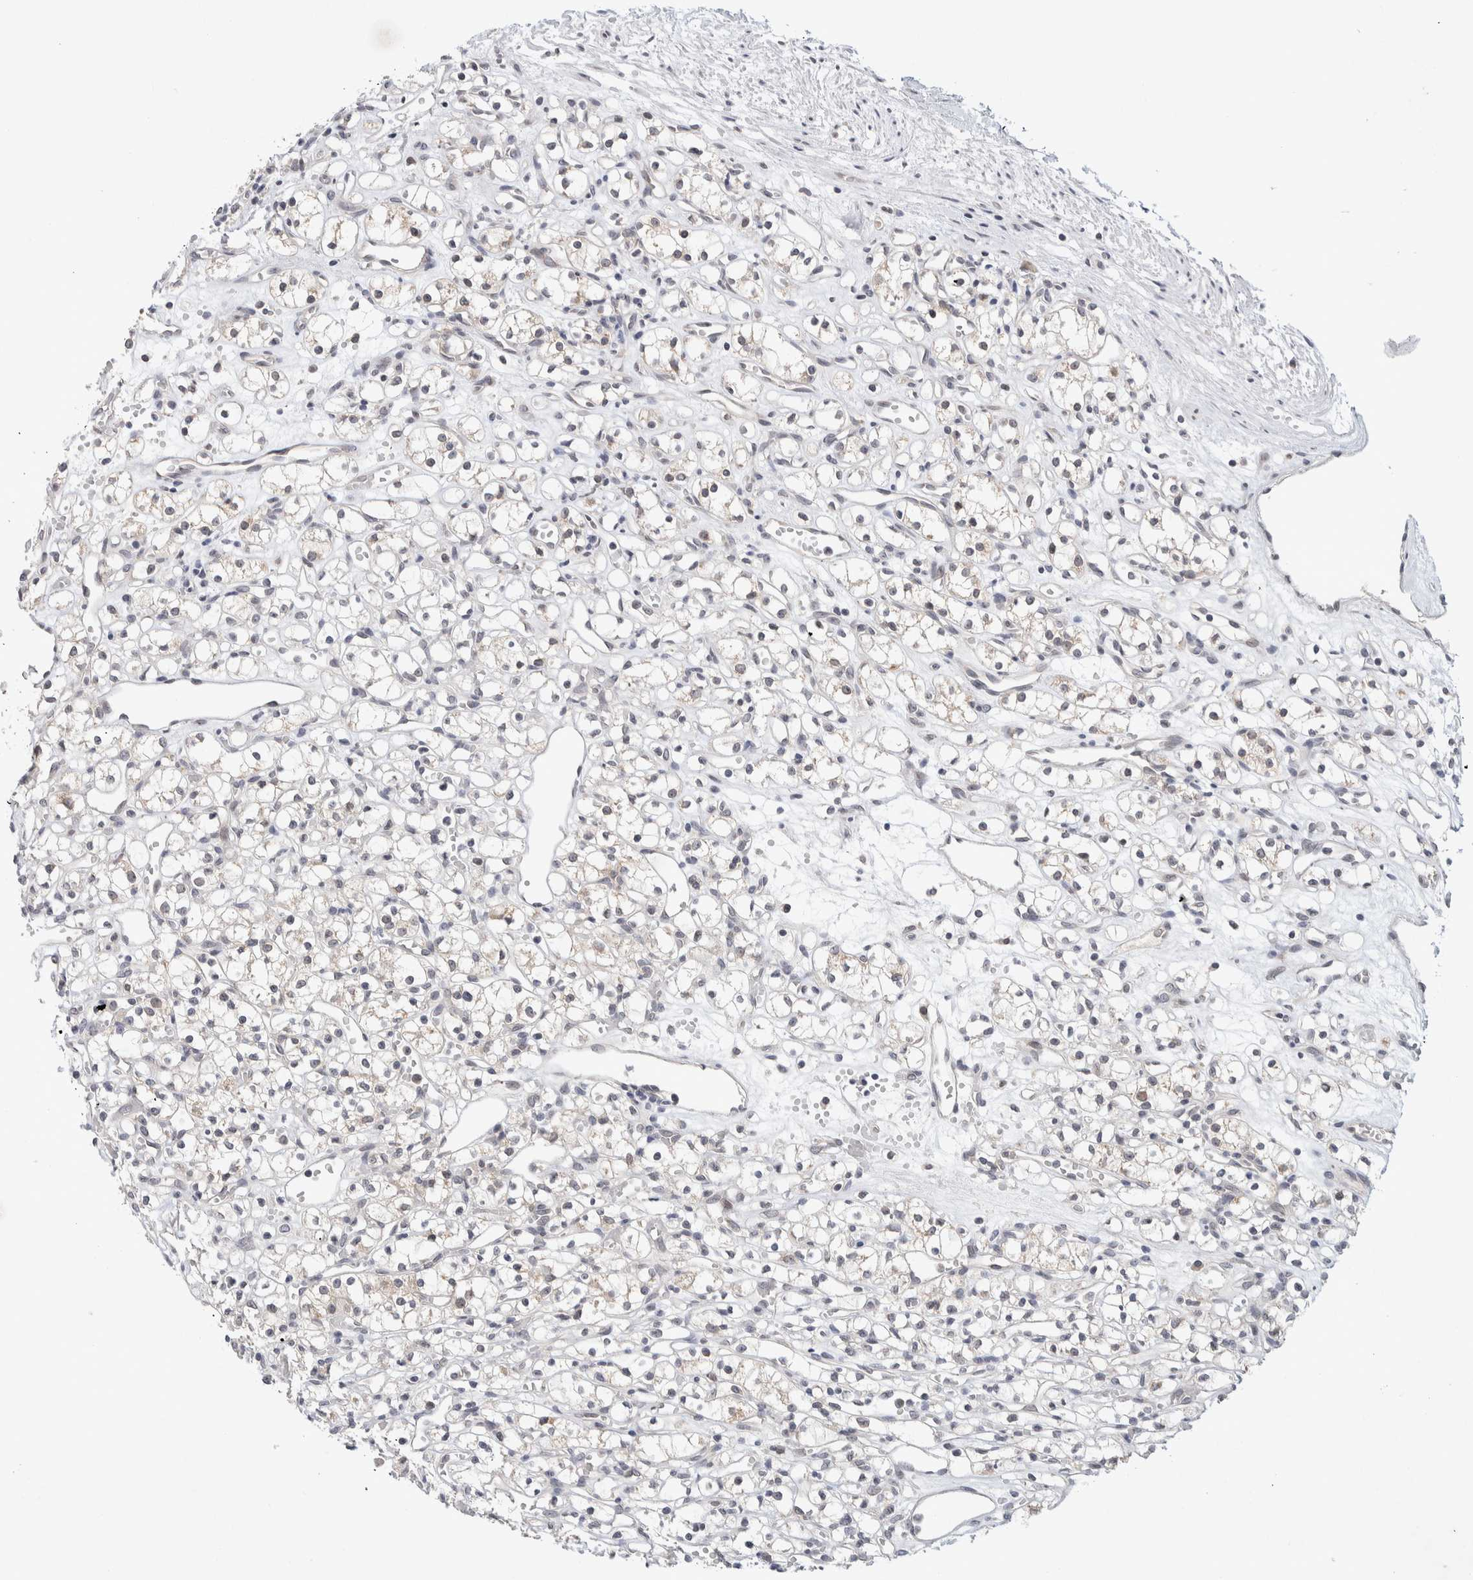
{"staining": {"intensity": "negative", "quantity": "none", "location": "none"}, "tissue": "renal cancer", "cell_type": "Tumor cells", "image_type": "cancer", "snomed": [{"axis": "morphology", "description": "Adenocarcinoma, NOS"}, {"axis": "topography", "description": "Kidney"}], "caption": "Adenocarcinoma (renal) was stained to show a protein in brown. There is no significant expression in tumor cells.", "gene": "CRAT", "patient": {"sex": "female", "age": 59}}